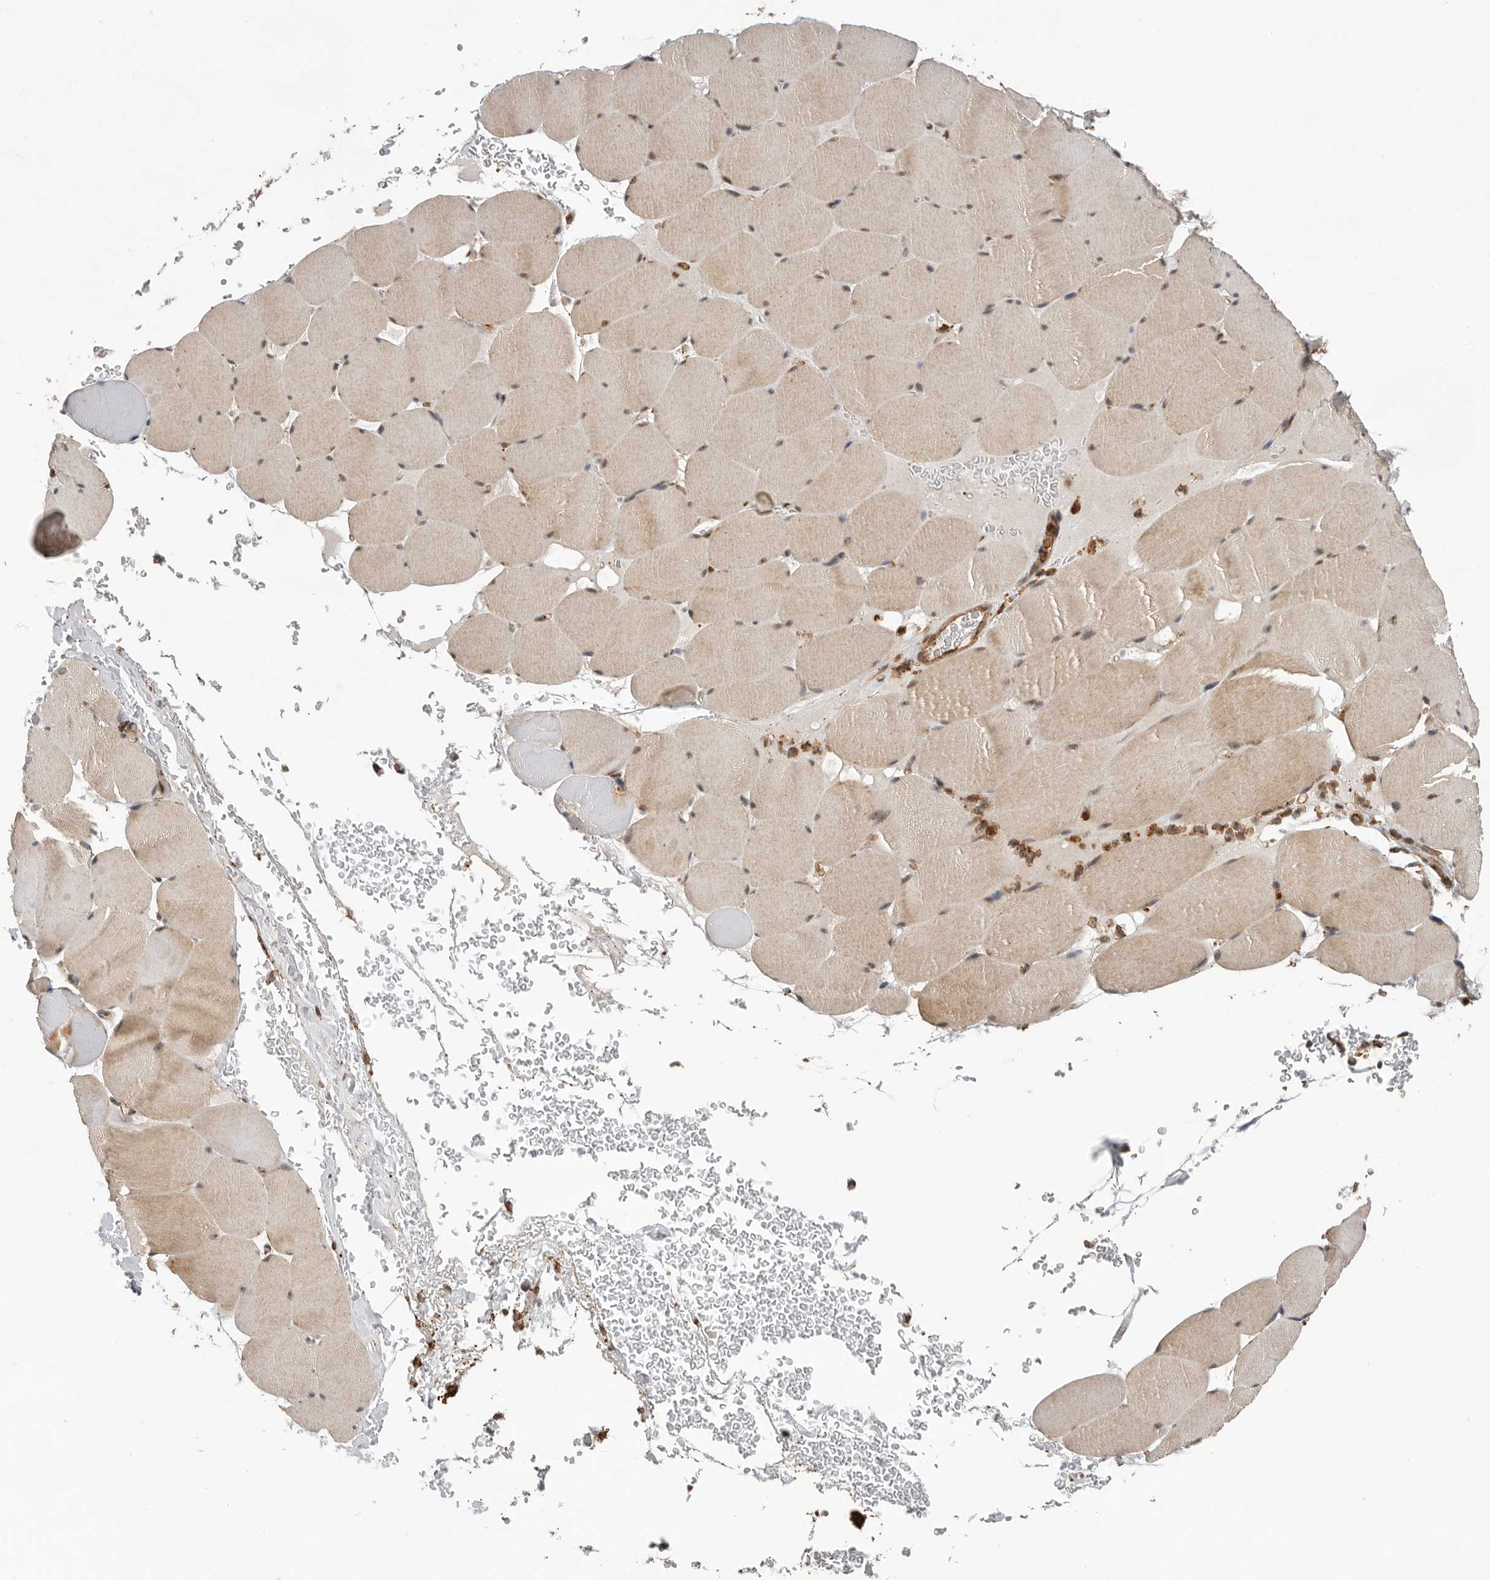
{"staining": {"intensity": "weak", "quantity": ">75%", "location": "cytoplasmic/membranous,nuclear"}, "tissue": "skeletal muscle", "cell_type": "Myocytes", "image_type": "normal", "snomed": [{"axis": "morphology", "description": "Normal tissue, NOS"}, {"axis": "topography", "description": "Skeletal muscle"}], "caption": "An image of human skeletal muscle stained for a protein exhibits weak cytoplasmic/membranous,nuclear brown staining in myocytes. (DAB IHC, brown staining for protein, blue staining for nuclei).", "gene": "RNF157", "patient": {"sex": "male", "age": 62}}